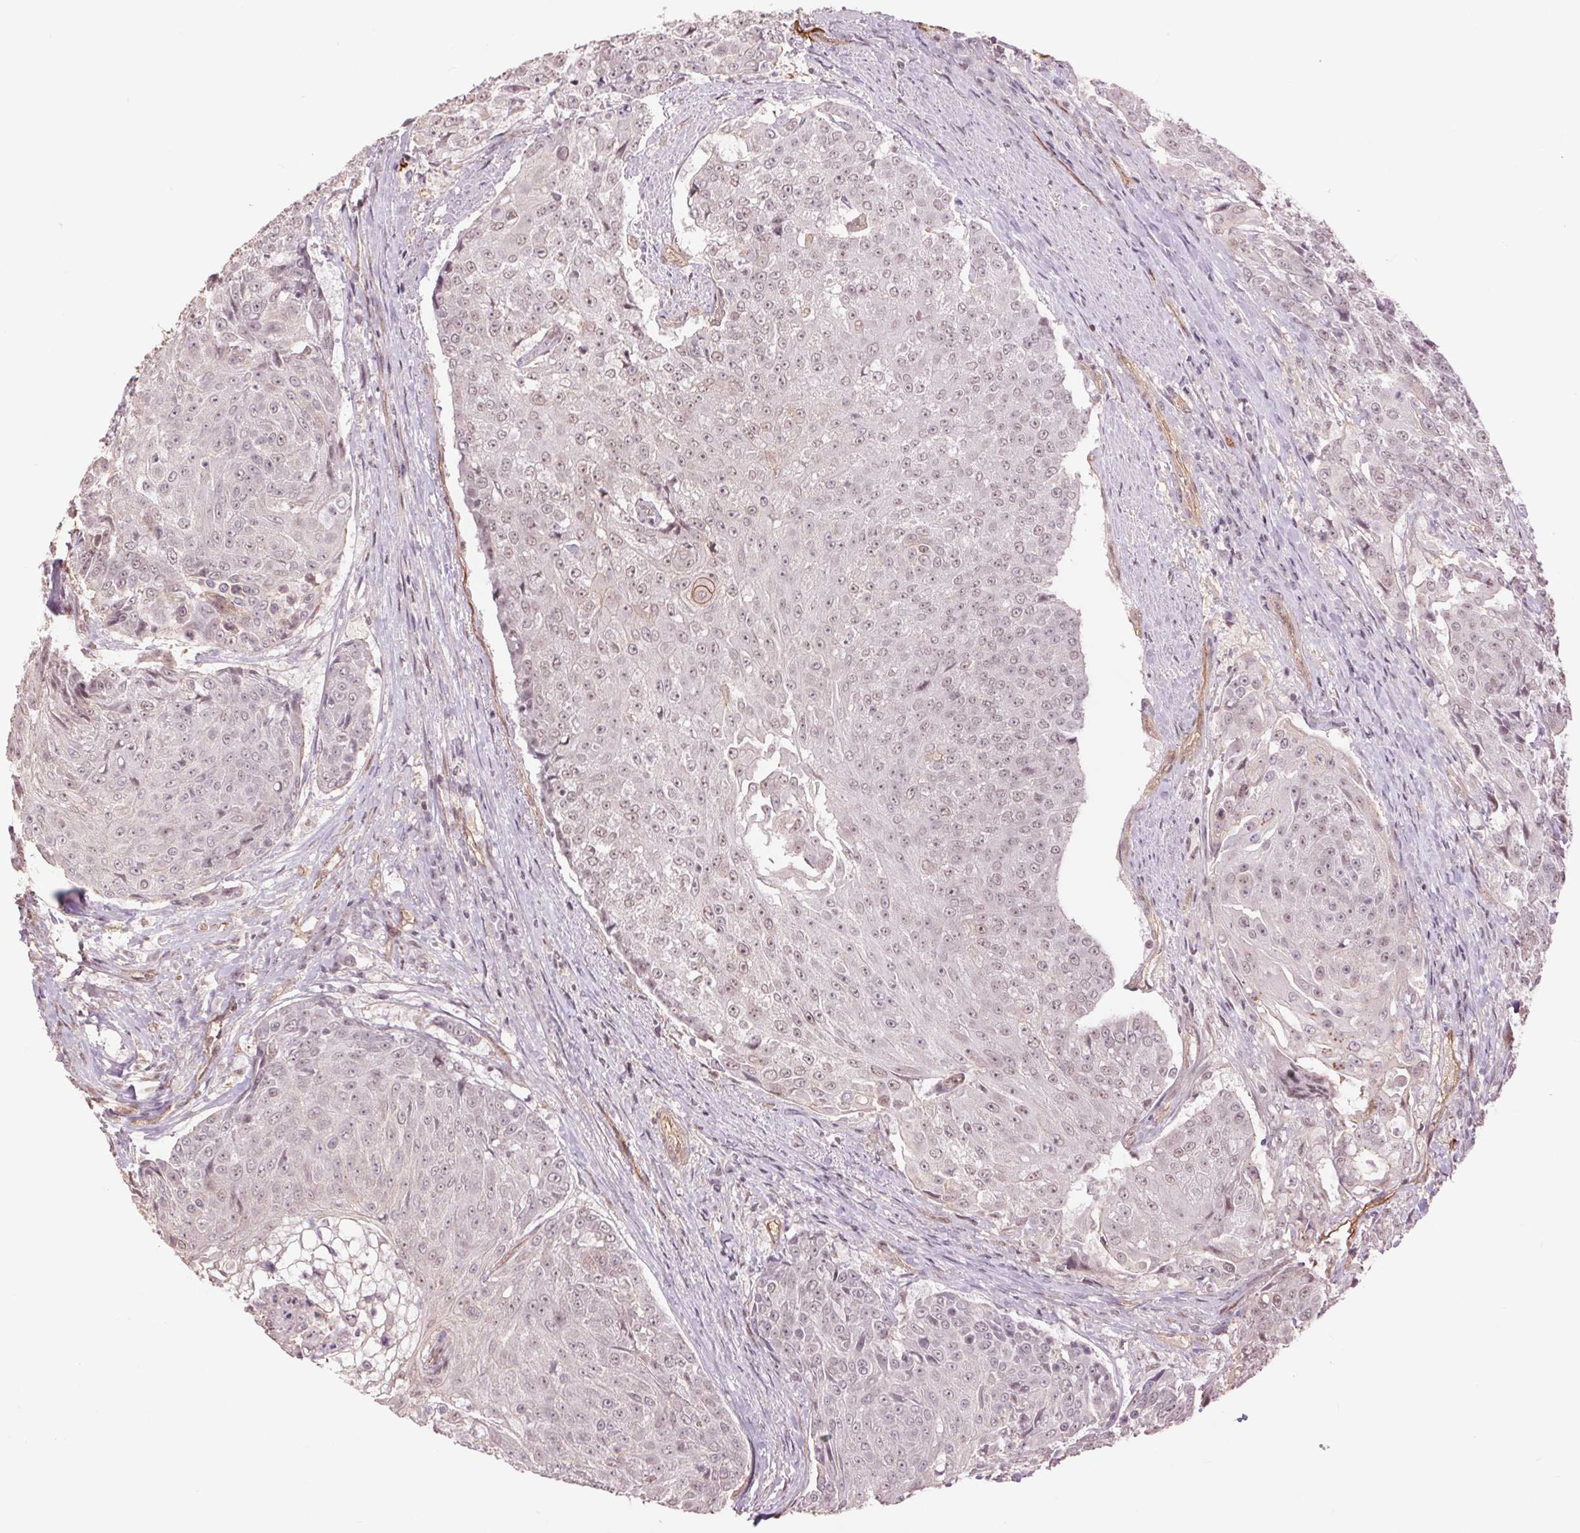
{"staining": {"intensity": "negative", "quantity": "none", "location": "none"}, "tissue": "urothelial cancer", "cell_type": "Tumor cells", "image_type": "cancer", "snomed": [{"axis": "morphology", "description": "Urothelial carcinoma, High grade"}, {"axis": "topography", "description": "Urinary bladder"}], "caption": "High power microscopy histopathology image of an immunohistochemistry (IHC) micrograph of high-grade urothelial carcinoma, revealing no significant staining in tumor cells. (Brightfield microscopy of DAB (3,3'-diaminobenzidine) immunohistochemistry (IHC) at high magnification).", "gene": "PALM", "patient": {"sex": "female", "age": 63}}